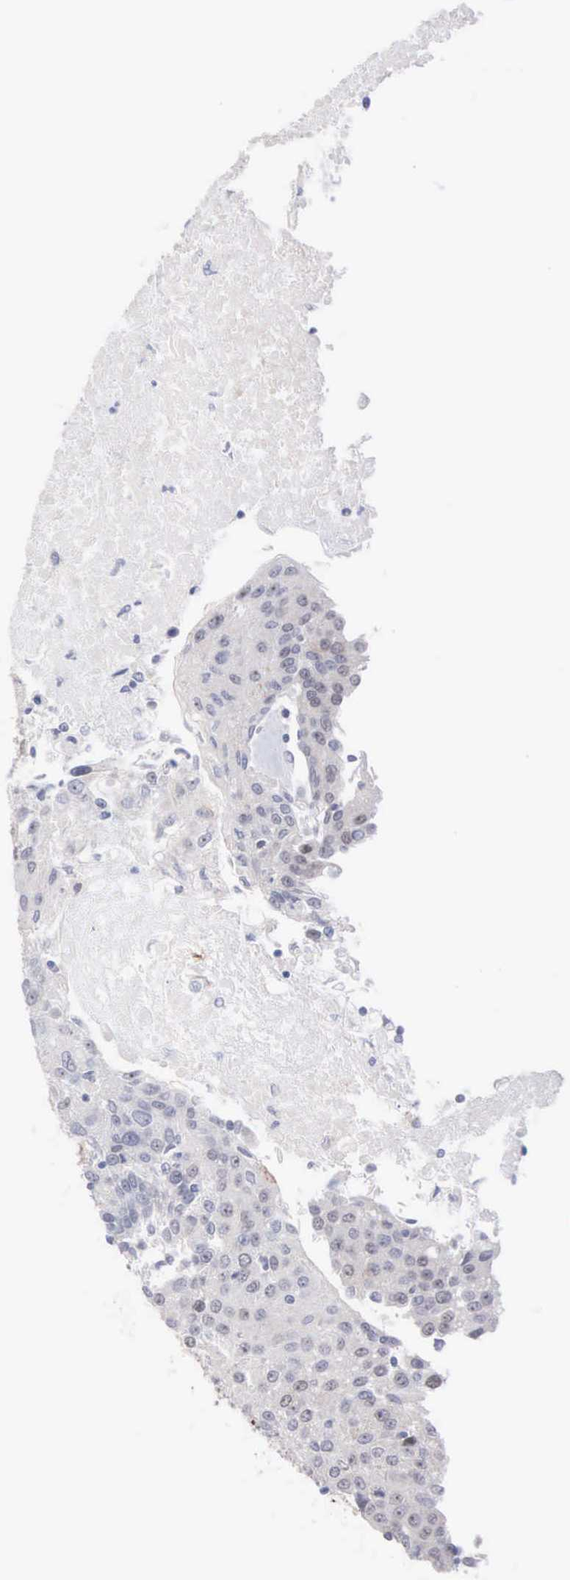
{"staining": {"intensity": "negative", "quantity": "none", "location": "none"}, "tissue": "urothelial cancer", "cell_type": "Tumor cells", "image_type": "cancer", "snomed": [{"axis": "morphology", "description": "Urothelial carcinoma, High grade"}, {"axis": "topography", "description": "Urinary bladder"}], "caption": "This is an IHC photomicrograph of urothelial cancer. There is no positivity in tumor cells.", "gene": "ACOT4", "patient": {"sex": "female", "age": 85}}